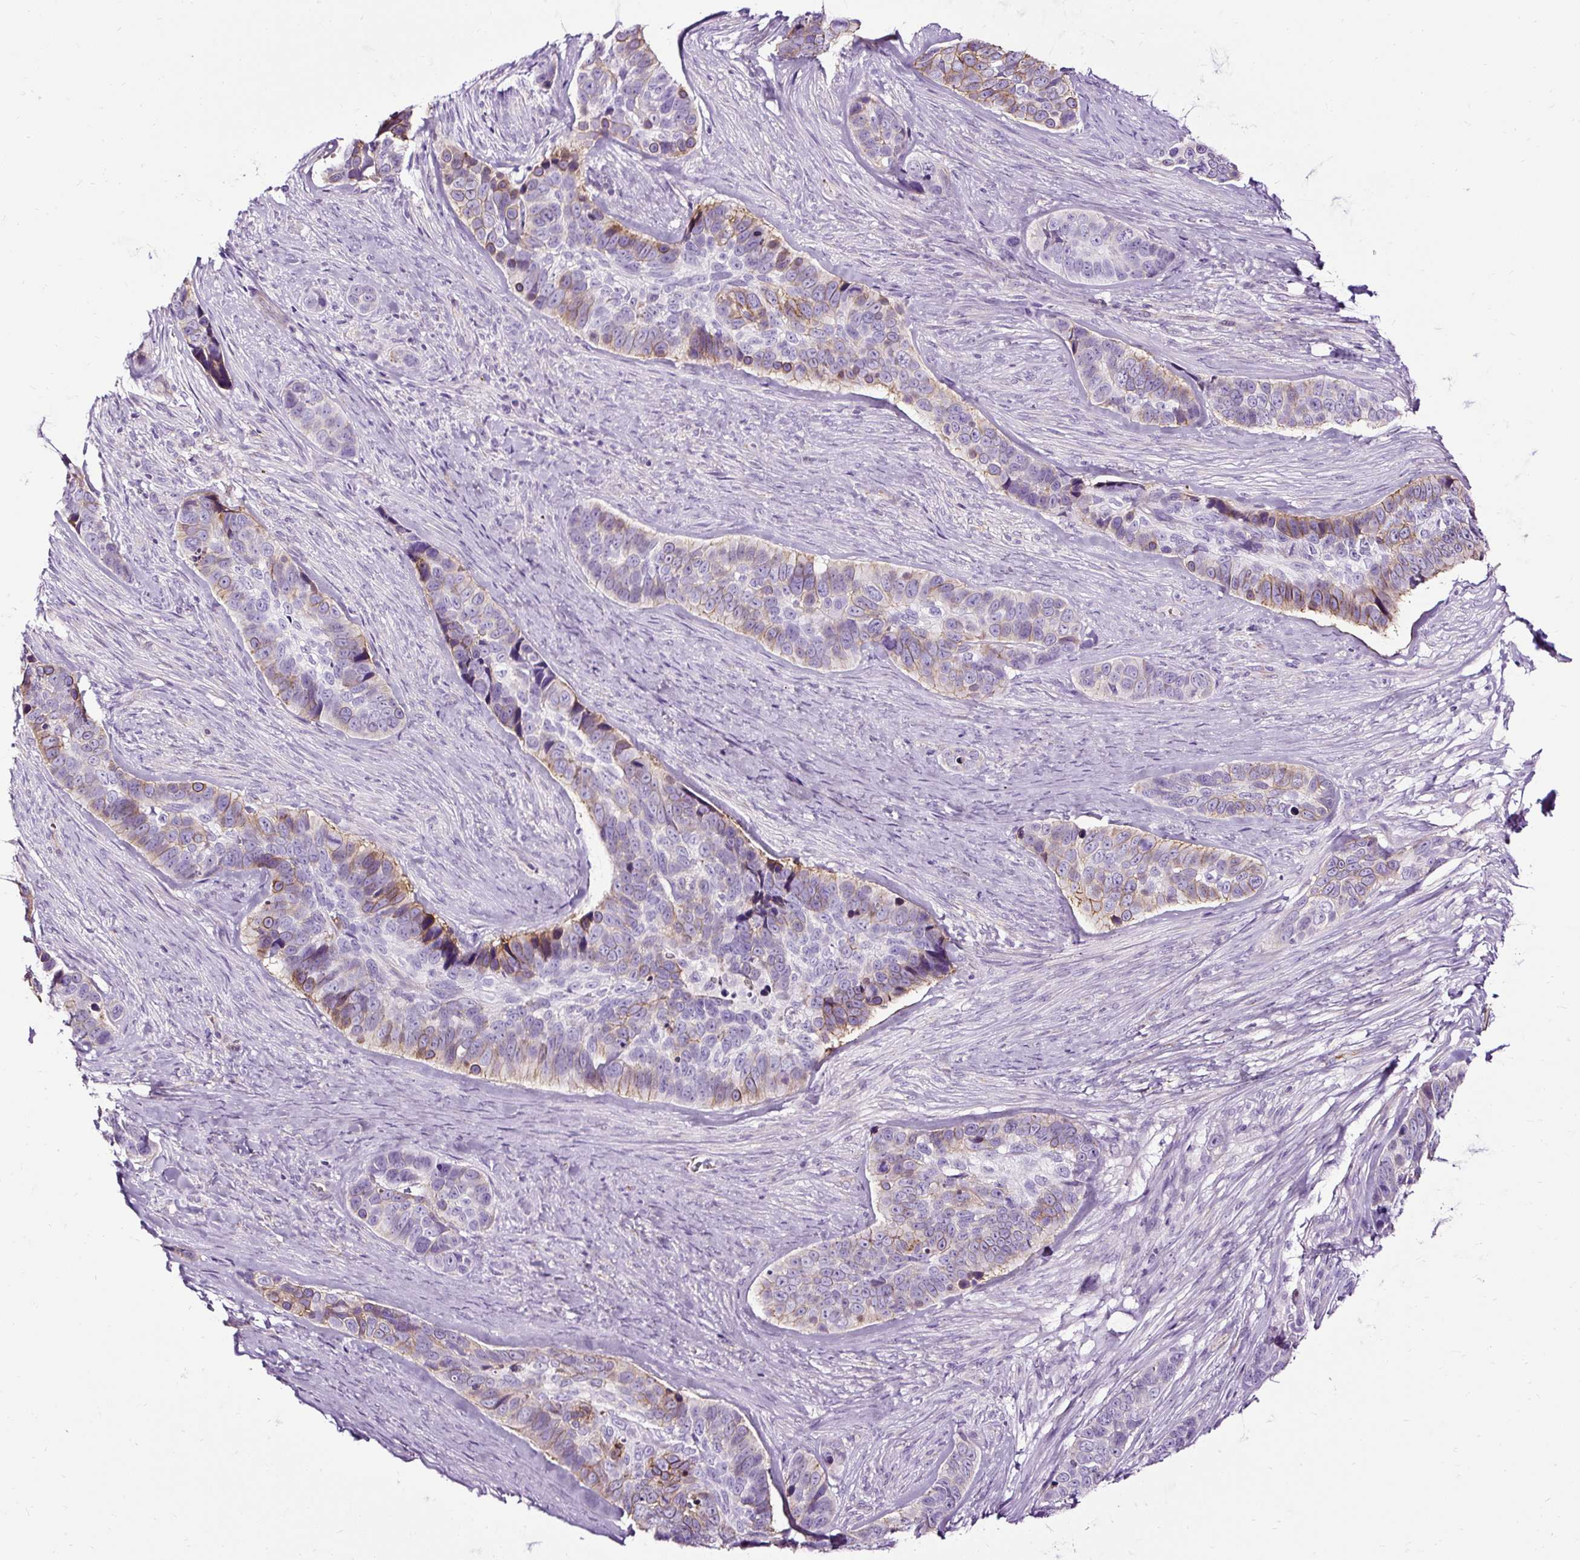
{"staining": {"intensity": "moderate", "quantity": "<25%", "location": "cytoplasmic/membranous"}, "tissue": "skin cancer", "cell_type": "Tumor cells", "image_type": "cancer", "snomed": [{"axis": "morphology", "description": "Basal cell carcinoma"}, {"axis": "topography", "description": "Skin"}], "caption": "Moderate cytoplasmic/membranous expression is identified in about <25% of tumor cells in skin cancer. (DAB IHC, brown staining for protein, blue staining for nuclei).", "gene": "SLC7A8", "patient": {"sex": "female", "age": 82}}